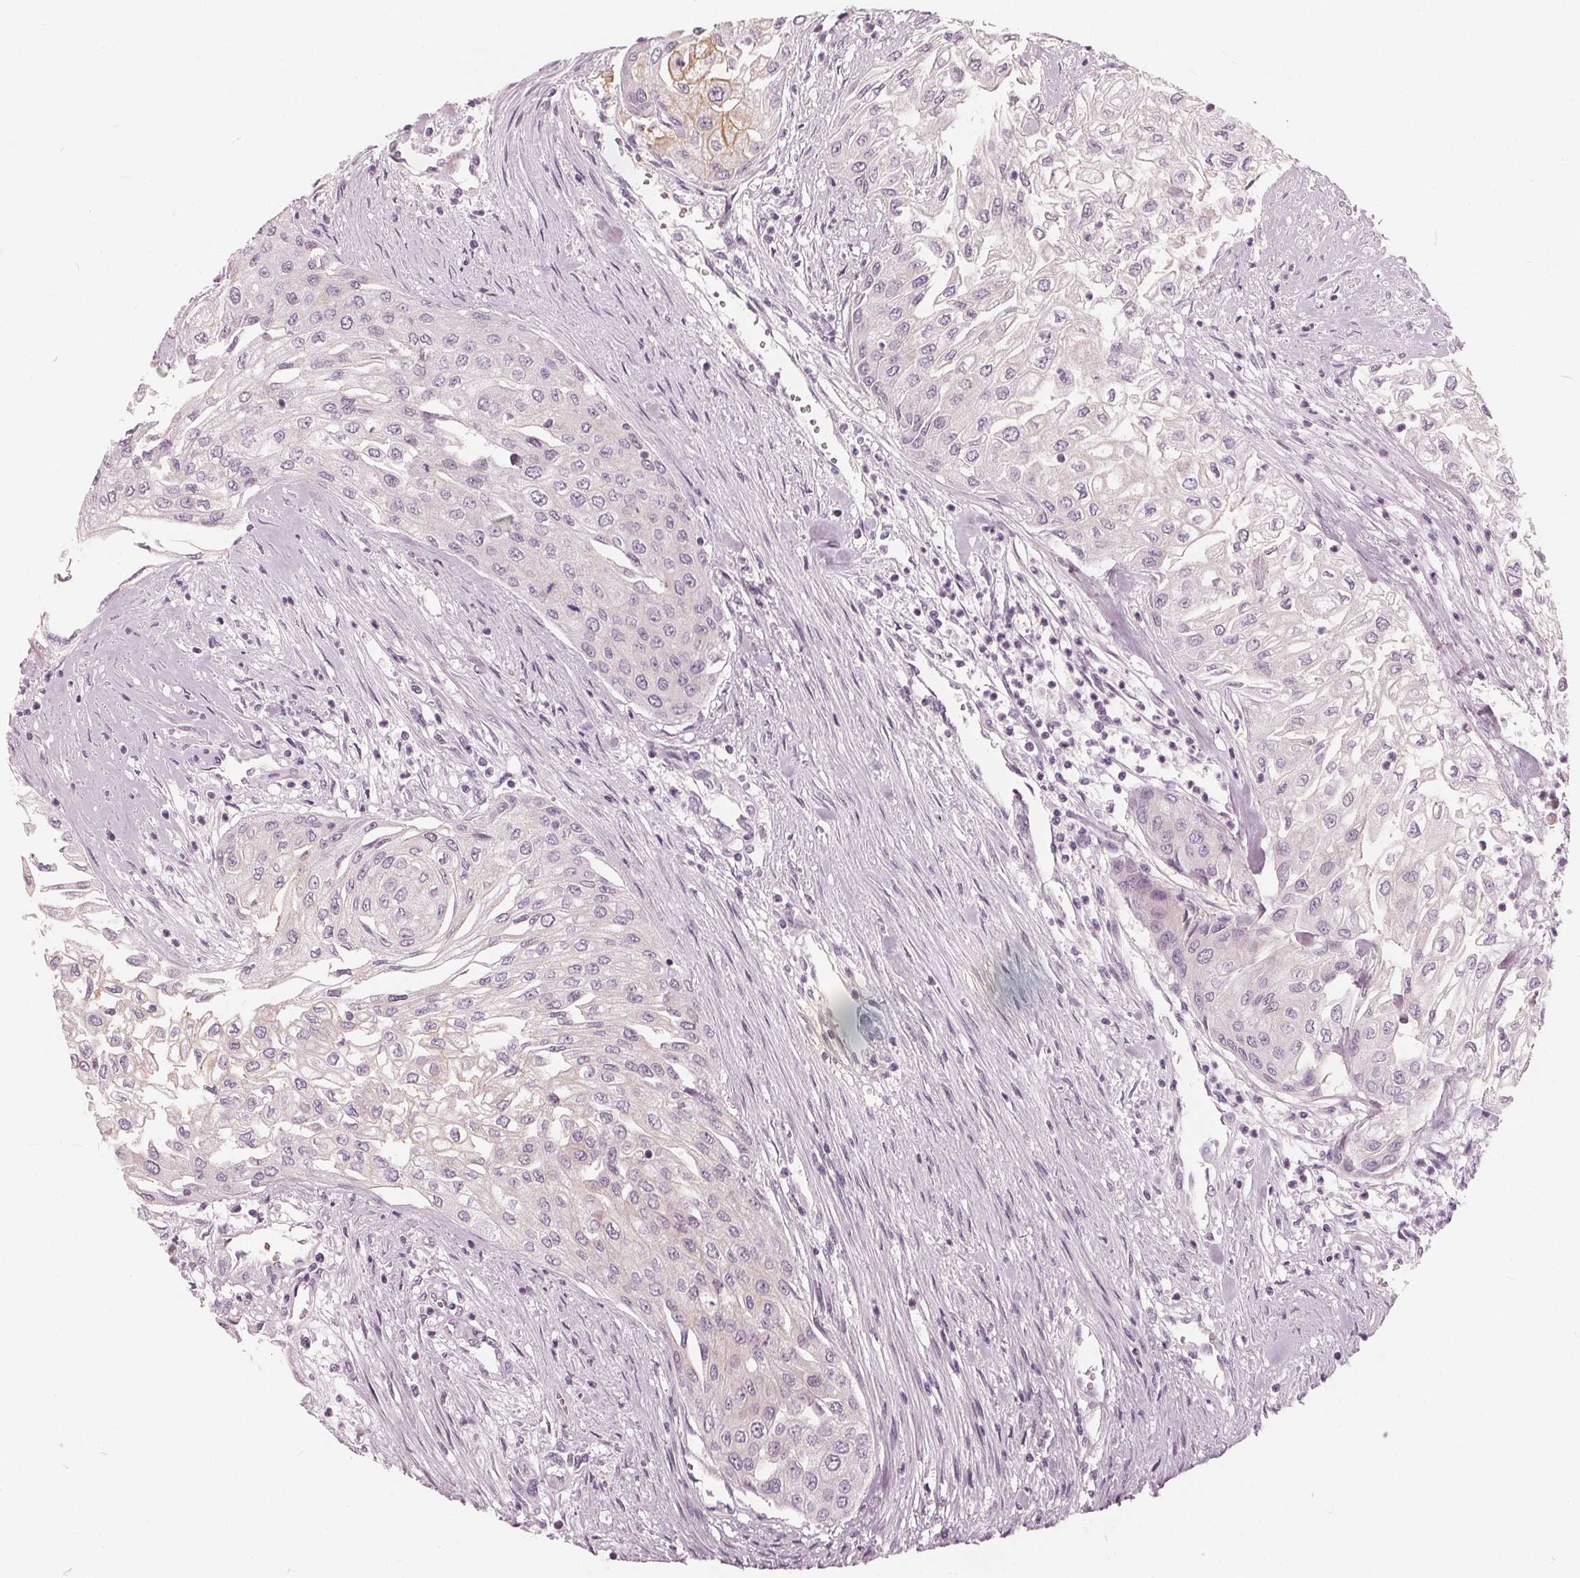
{"staining": {"intensity": "negative", "quantity": "none", "location": "none"}, "tissue": "urothelial cancer", "cell_type": "Tumor cells", "image_type": "cancer", "snomed": [{"axis": "morphology", "description": "Urothelial carcinoma, High grade"}, {"axis": "topography", "description": "Urinary bladder"}], "caption": "This is an immunohistochemistry micrograph of human urothelial carcinoma (high-grade). There is no positivity in tumor cells.", "gene": "SAT2", "patient": {"sex": "male", "age": 62}}